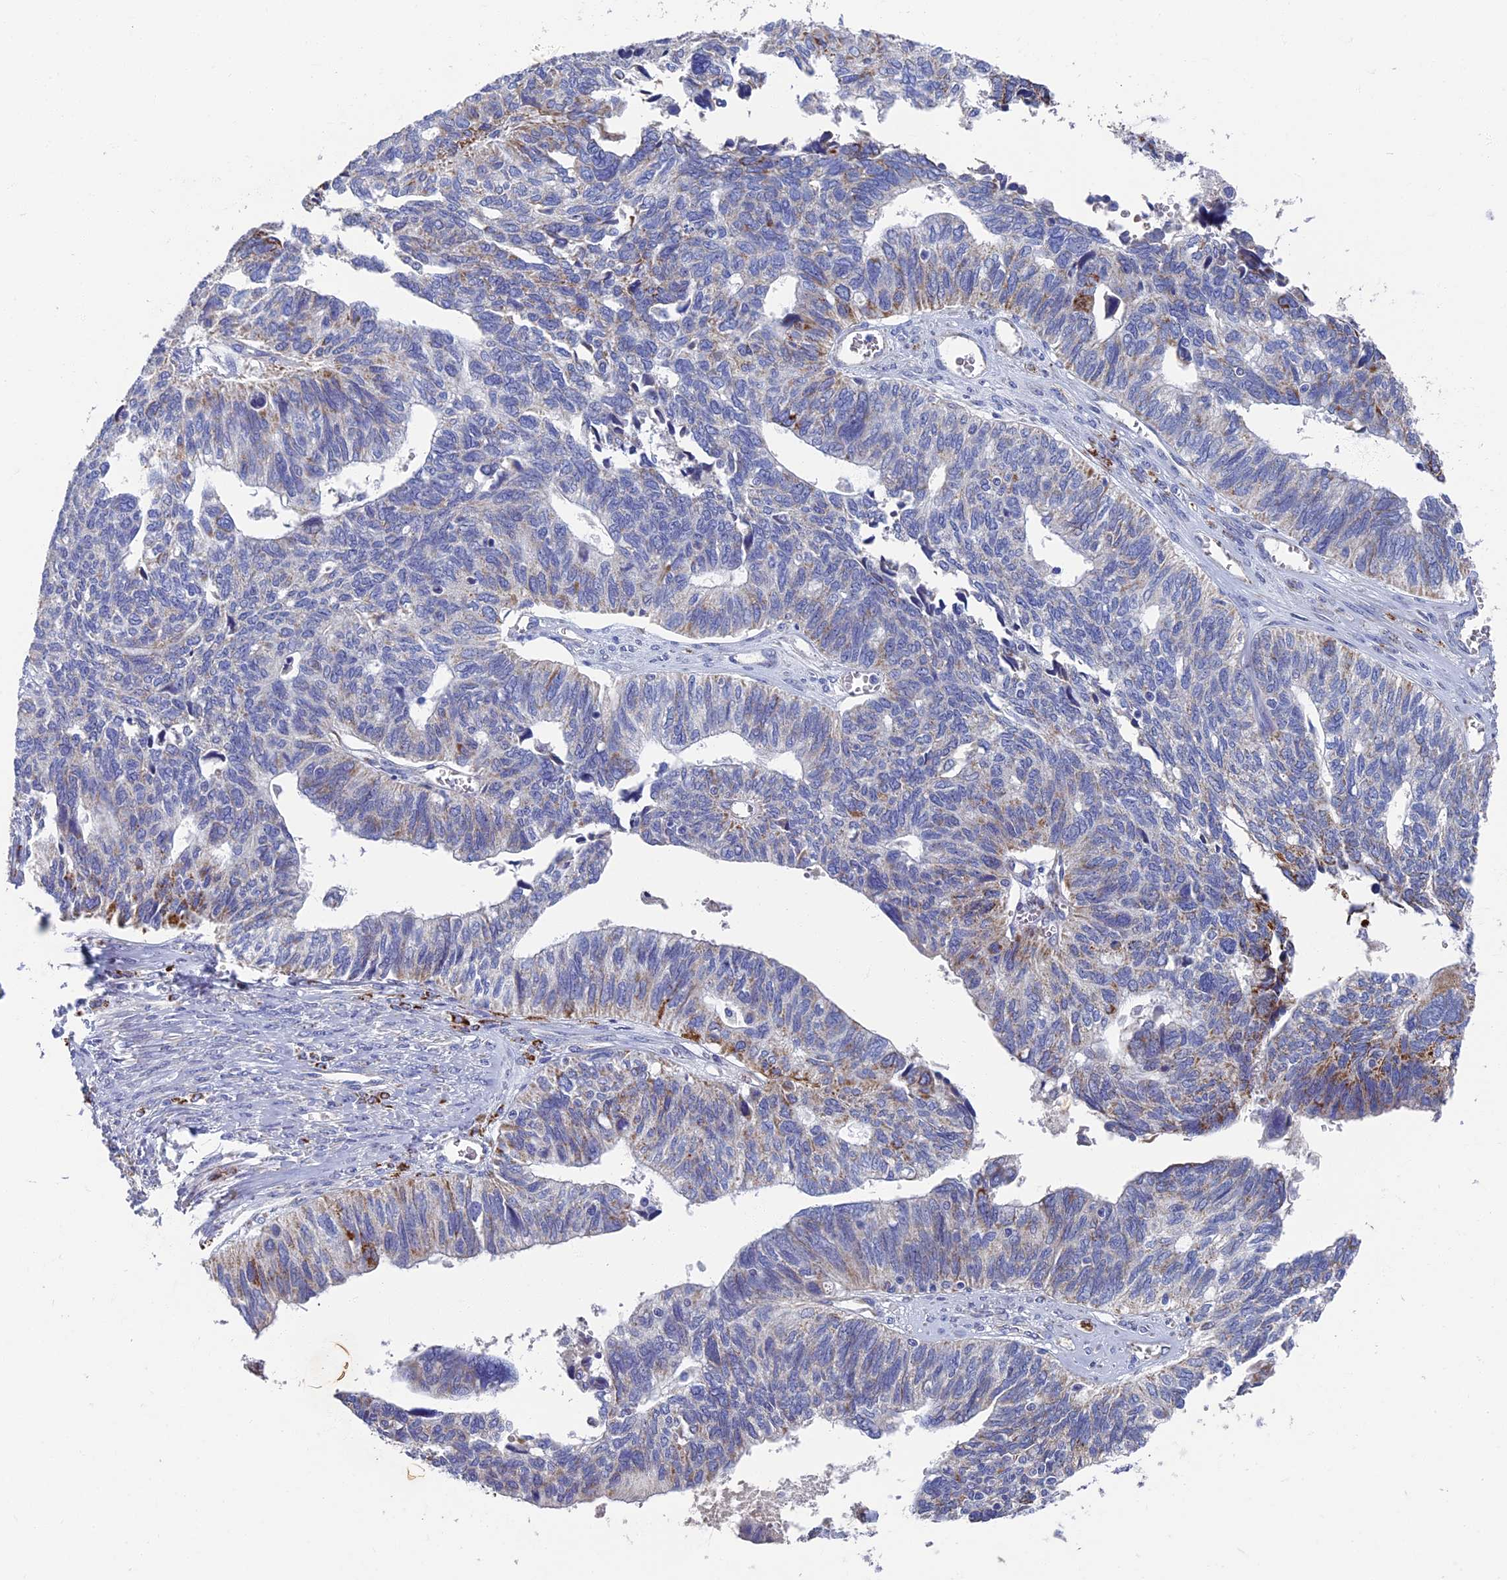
{"staining": {"intensity": "moderate", "quantity": "<25%", "location": "cytoplasmic/membranous"}, "tissue": "ovarian cancer", "cell_type": "Tumor cells", "image_type": "cancer", "snomed": [{"axis": "morphology", "description": "Cystadenocarcinoma, serous, NOS"}, {"axis": "topography", "description": "Ovary"}], "caption": "Immunohistochemical staining of serous cystadenocarcinoma (ovarian) reveals low levels of moderate cytoplasmic/membranous positivity in approximately <25% of tumor cells. (Brightfield microscopy of DAB IHC at high magnification).", "gene": "OAT", "patient": {"sex": "female", "age": 79}}